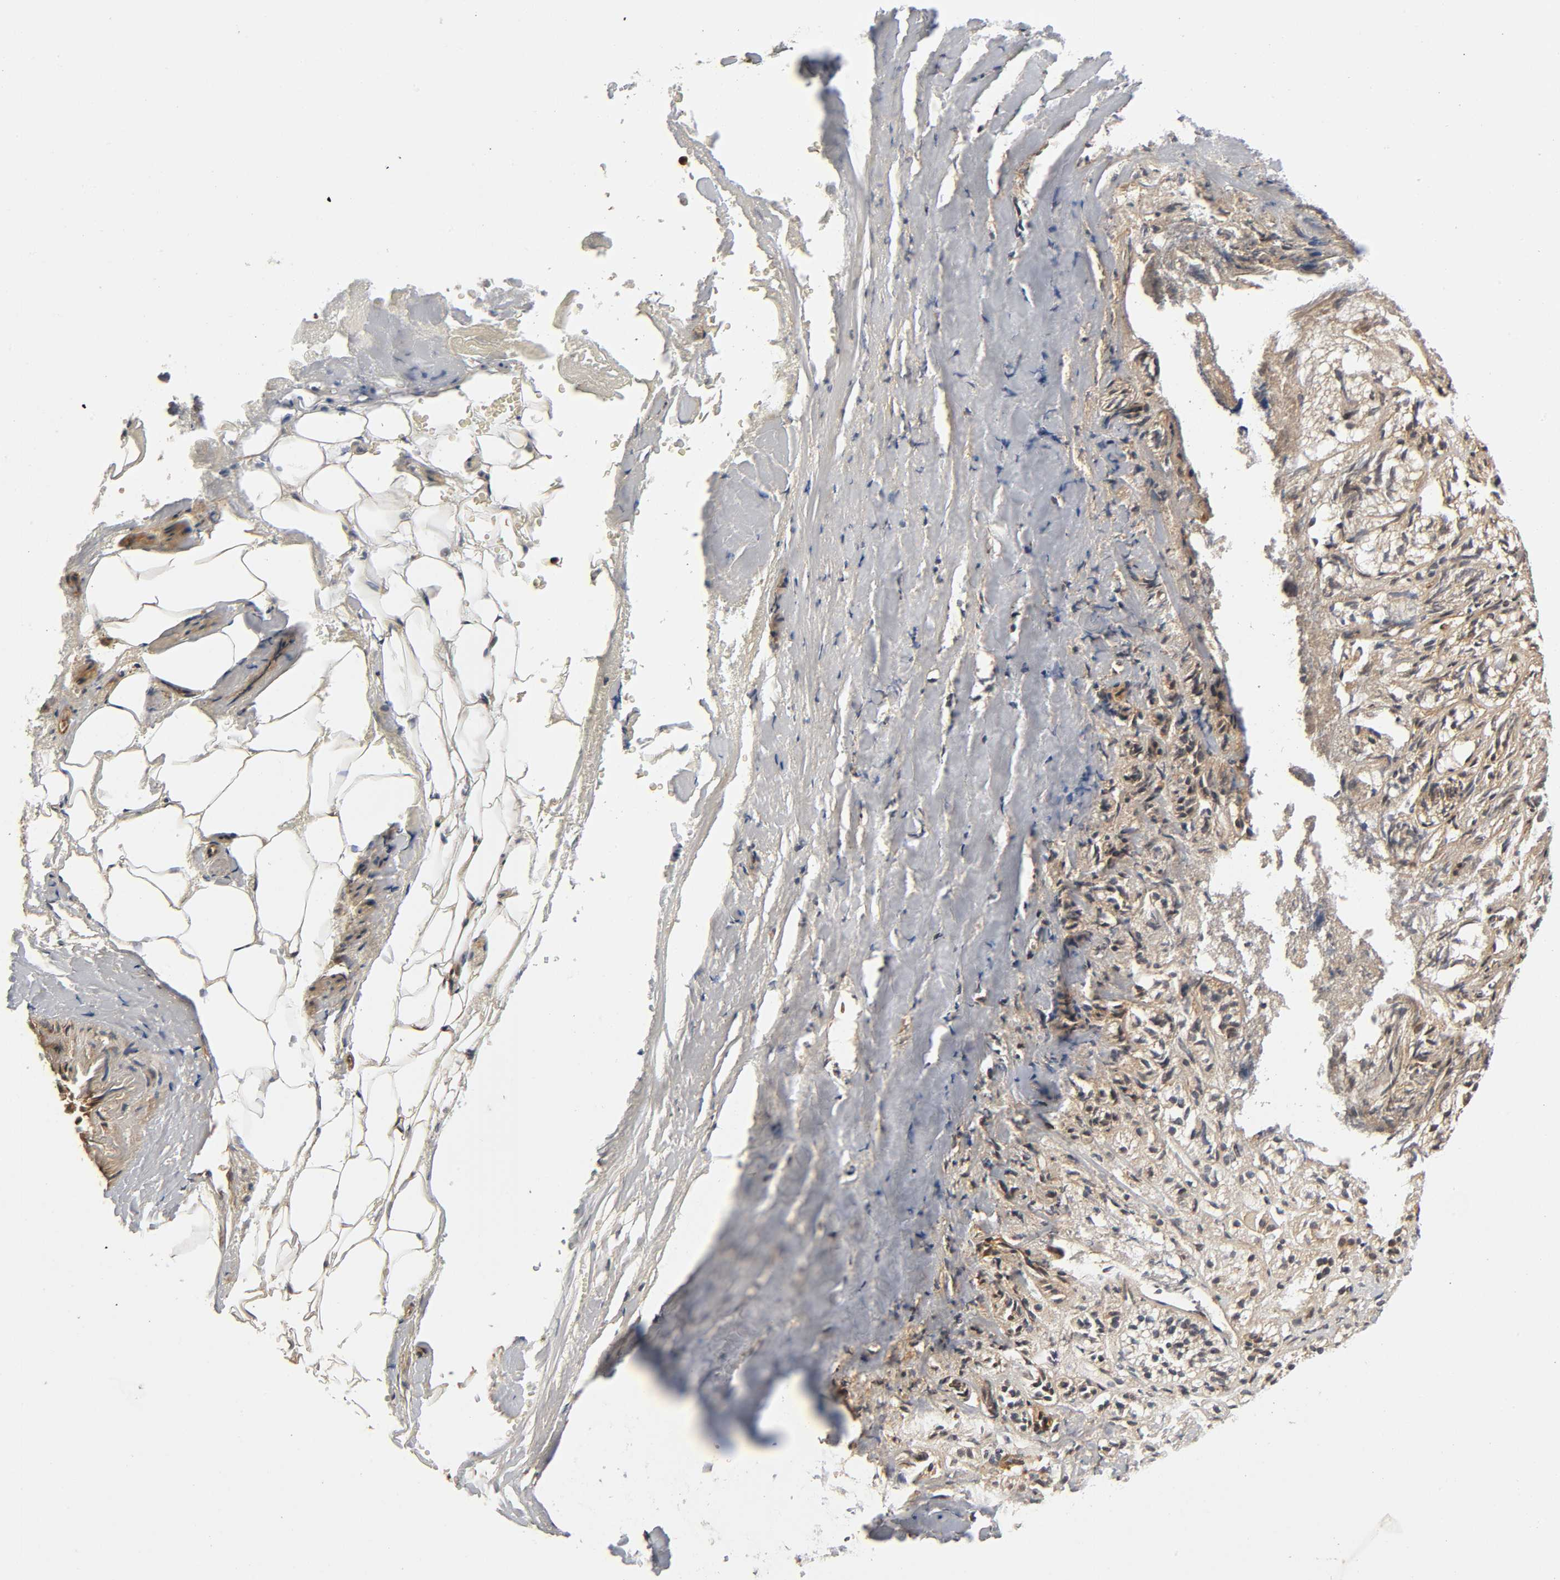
{"staining": {"intensity": "strong", "quantity": ">75%", "location": "cytoplasmic/membranous,nuclear"}, "tissue": "adrenal gland", "cell_type": "Glandular cells", "image_type": "normal", "snomed": [{"axis": "morphology", "description": "Normal tissue, NOS"}, {"axis": "topography", "description": "Adrenal gland"}], "caption": "Strong cytoplasmic/membranous,nuclear staining is appreciated in approximately >75% of glandular cells in unremarkable adrenal gland.", "gene": "IQCJ", "patient": {"sex": "female", "age": 71}}